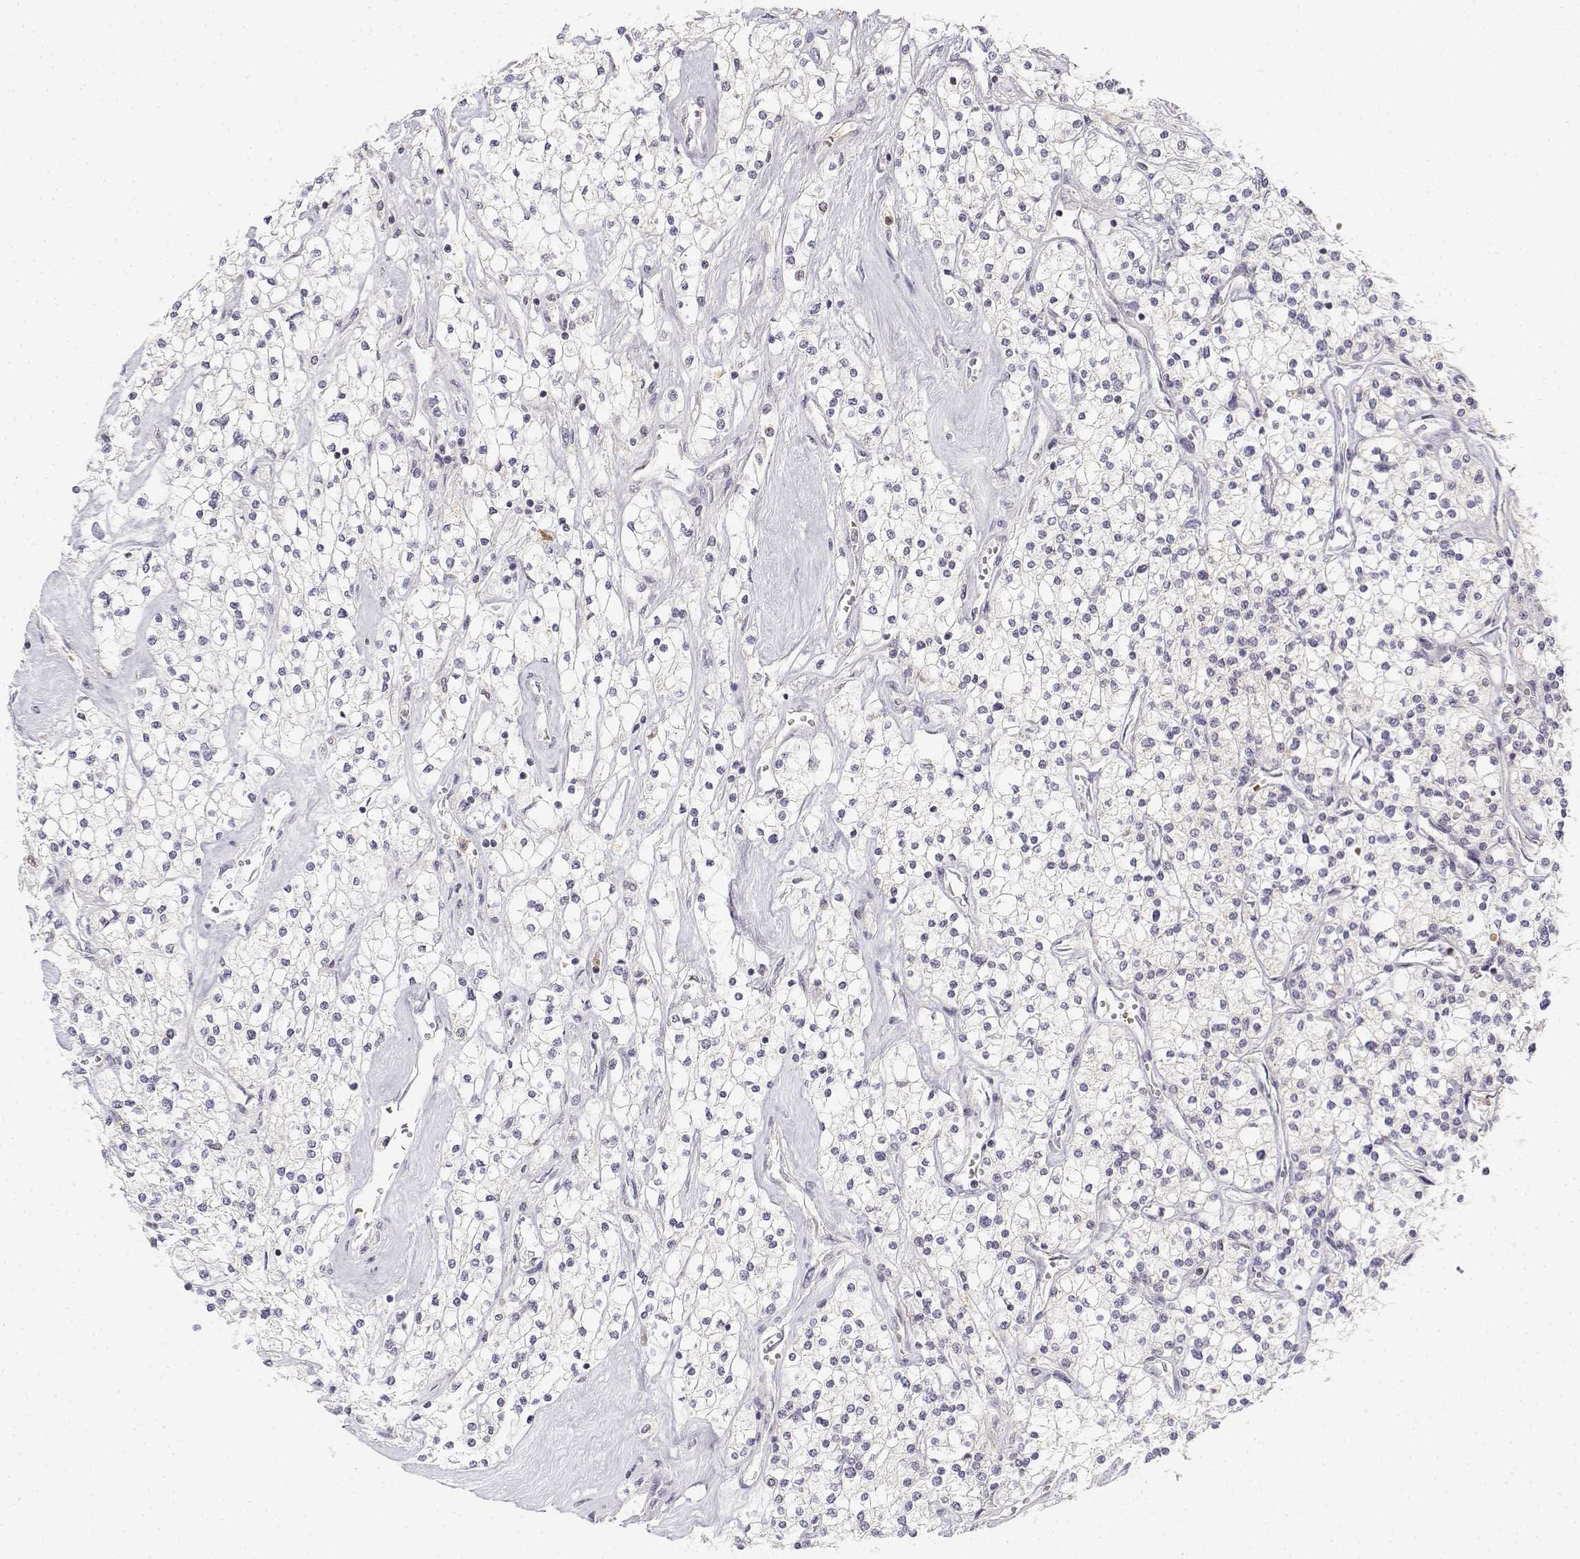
{"staining": {"intensity": "negative", "quantity": "none", "location": "none"}, "tissue": "renal cancer", "cell_type": "Tumor cells", "image_type": "cancer", "snomed": [{"axis": "morphology", "description": "Adenocarcinoma, NOS"}, {"axis": "topography", "description": "Kidney"}], "caption": "IHC histopathology image of neoplastic tissue: human adenocarcinoma (renal) stained with DAB reveals no significant protein expression in tumor cells. Nuclei are stained in blue.", "gene": "GLIPR1L2", "patient": {"sex": "male", "age": 80}}